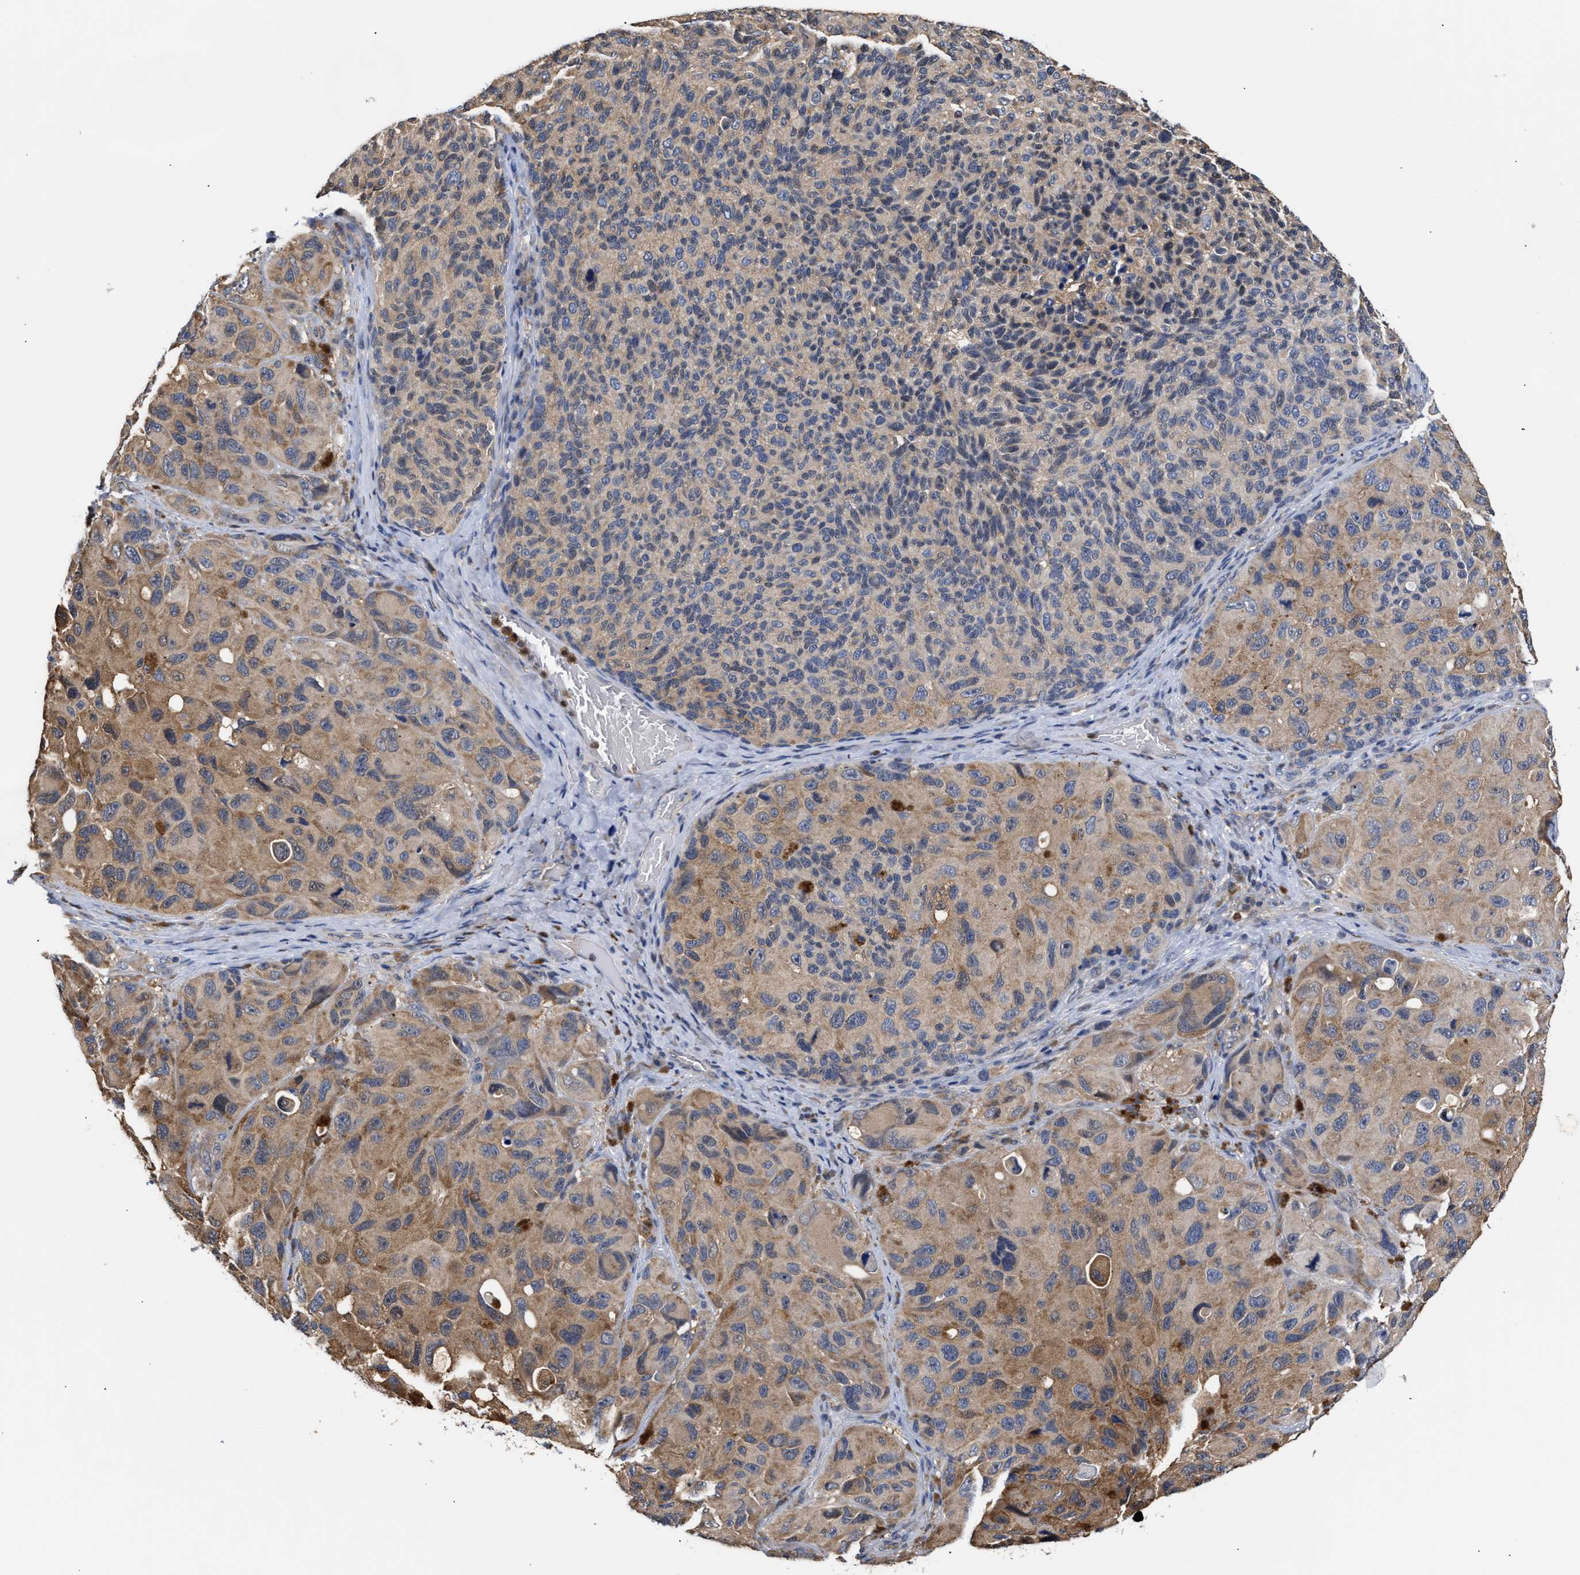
{"staining": {"intensity": "moderate", "quantity": "25%-75%", "location": "cytoplasmic/membranous"}, "tissue": "melanoma", "cell_type": "Tumor cells", "image_type": "cancer", "snomed": [{"axis": "morphology", "description": "Malignant melanoma, NOS"}, {"axis": "topography", "description": "Skin"}], "caption": "The image exhibits staining of melanoma, revealing moderate cytoplasmic/membranous protein expression (brown color) within tumor cells.", "gene": "KLHDC1", "patient": {"sex": "female", "age": 73}}